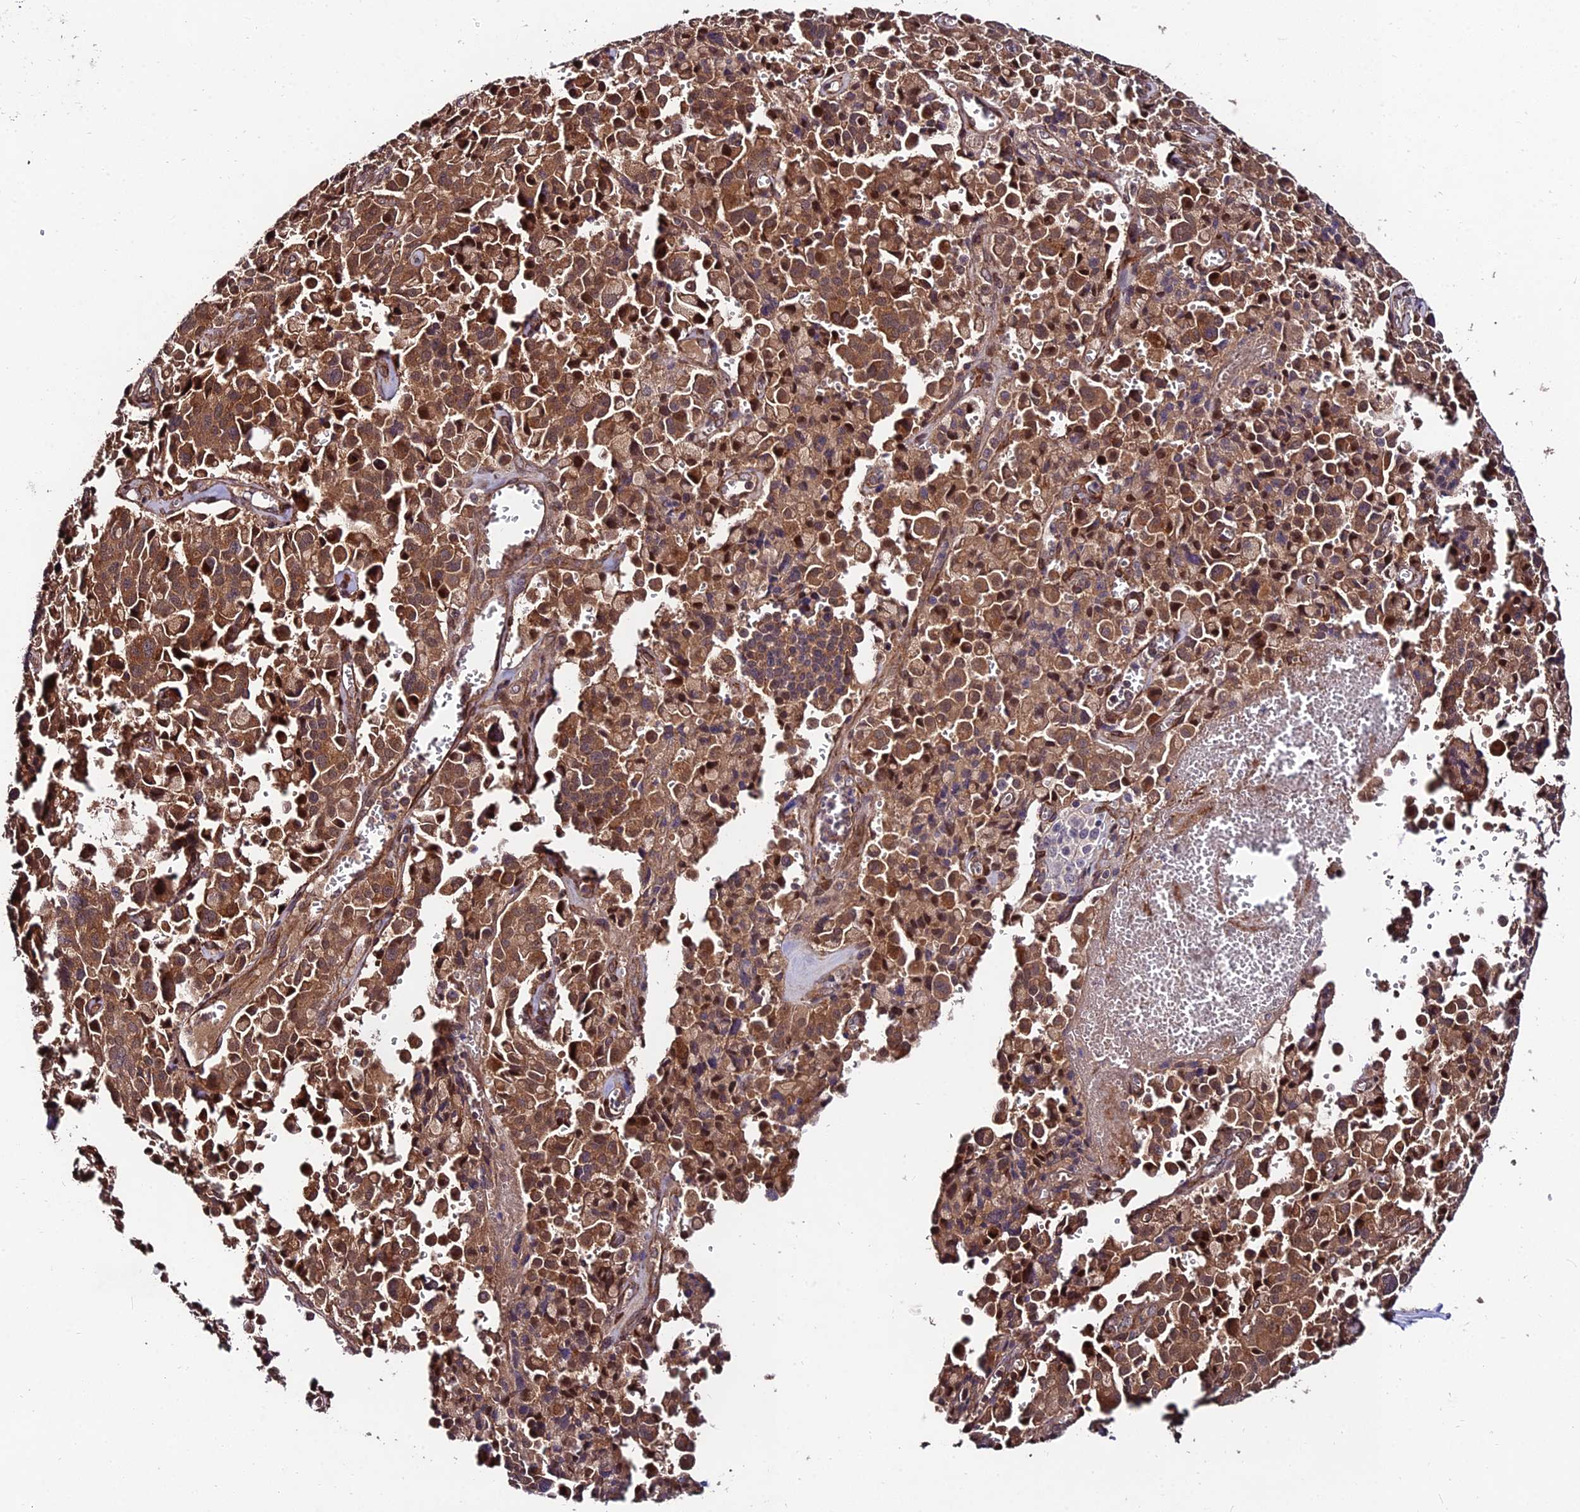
{"staining": {"intensity": "strong", "quantity": ">75%", "location": "cytoplasmic/membranous,nuclear"}, "tissue": "pancreatic cancer", "cell_type": "Tumor cells", "image_type": "cancer", "snomed": [{"axis": "morphology", "description": "Adenocarcinoma, NOS"}, {"axis": "topography", "description": "Pancreas"}], "caption": "A high amount of strong cytoplasmic/membranous and nuclear positivity is identified in about >75% of tumor cells in adenocarcinoma (pancreatic) tissue.", "gene": "MKKS", "patient": {"sex": "male", "age": 65}}